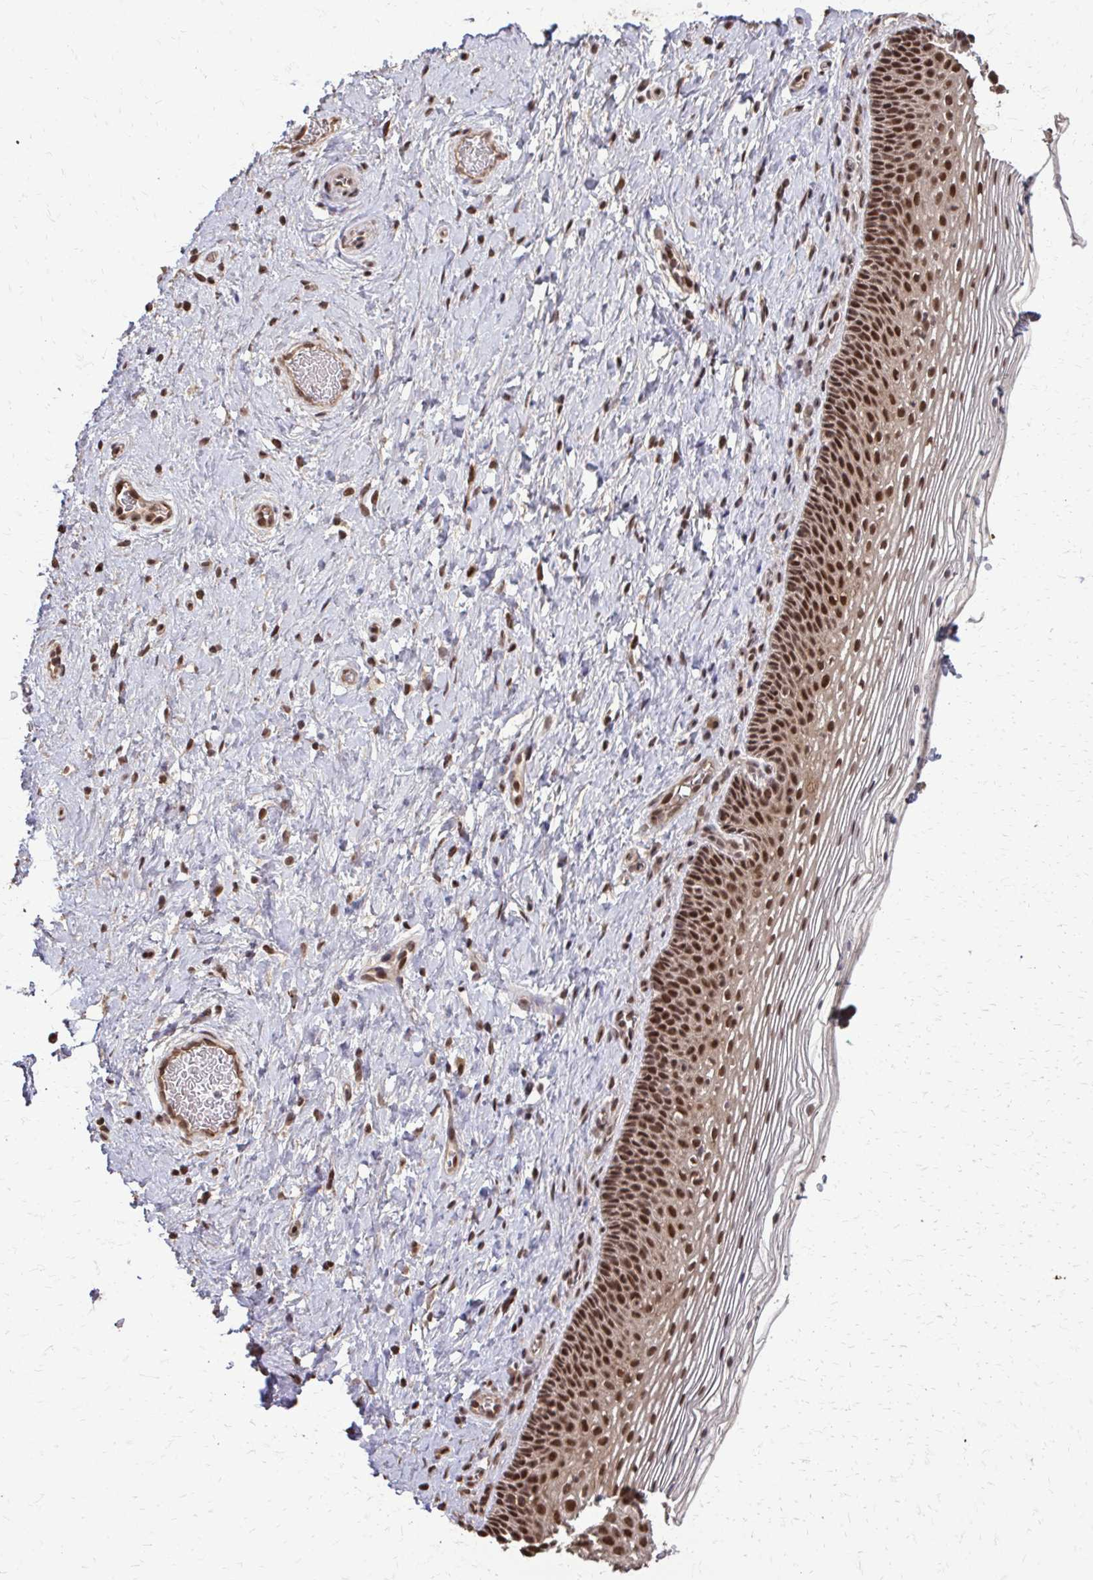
{"staining": {"intensity": "strong", "quantity": ">75%", "location": "nuclear"}, "tissue": "cervix", "cell_type": "Glandular cells", "image_type": "normal", "snomed": [{"axis": "morphology", "description": "Normal tissue, NOS"}, {"axis": "topography", "description": "Cervix"}], "caption": "Cervix stained with DAB (3,3'-diaminobenzidine) immunohistochemistry shows high levels of strong nuclear staining in about >75% of glandular cells. Nuclei are stained in blue.", "gene": "SS18", "patient": {"sex": "female", "age": 34}}